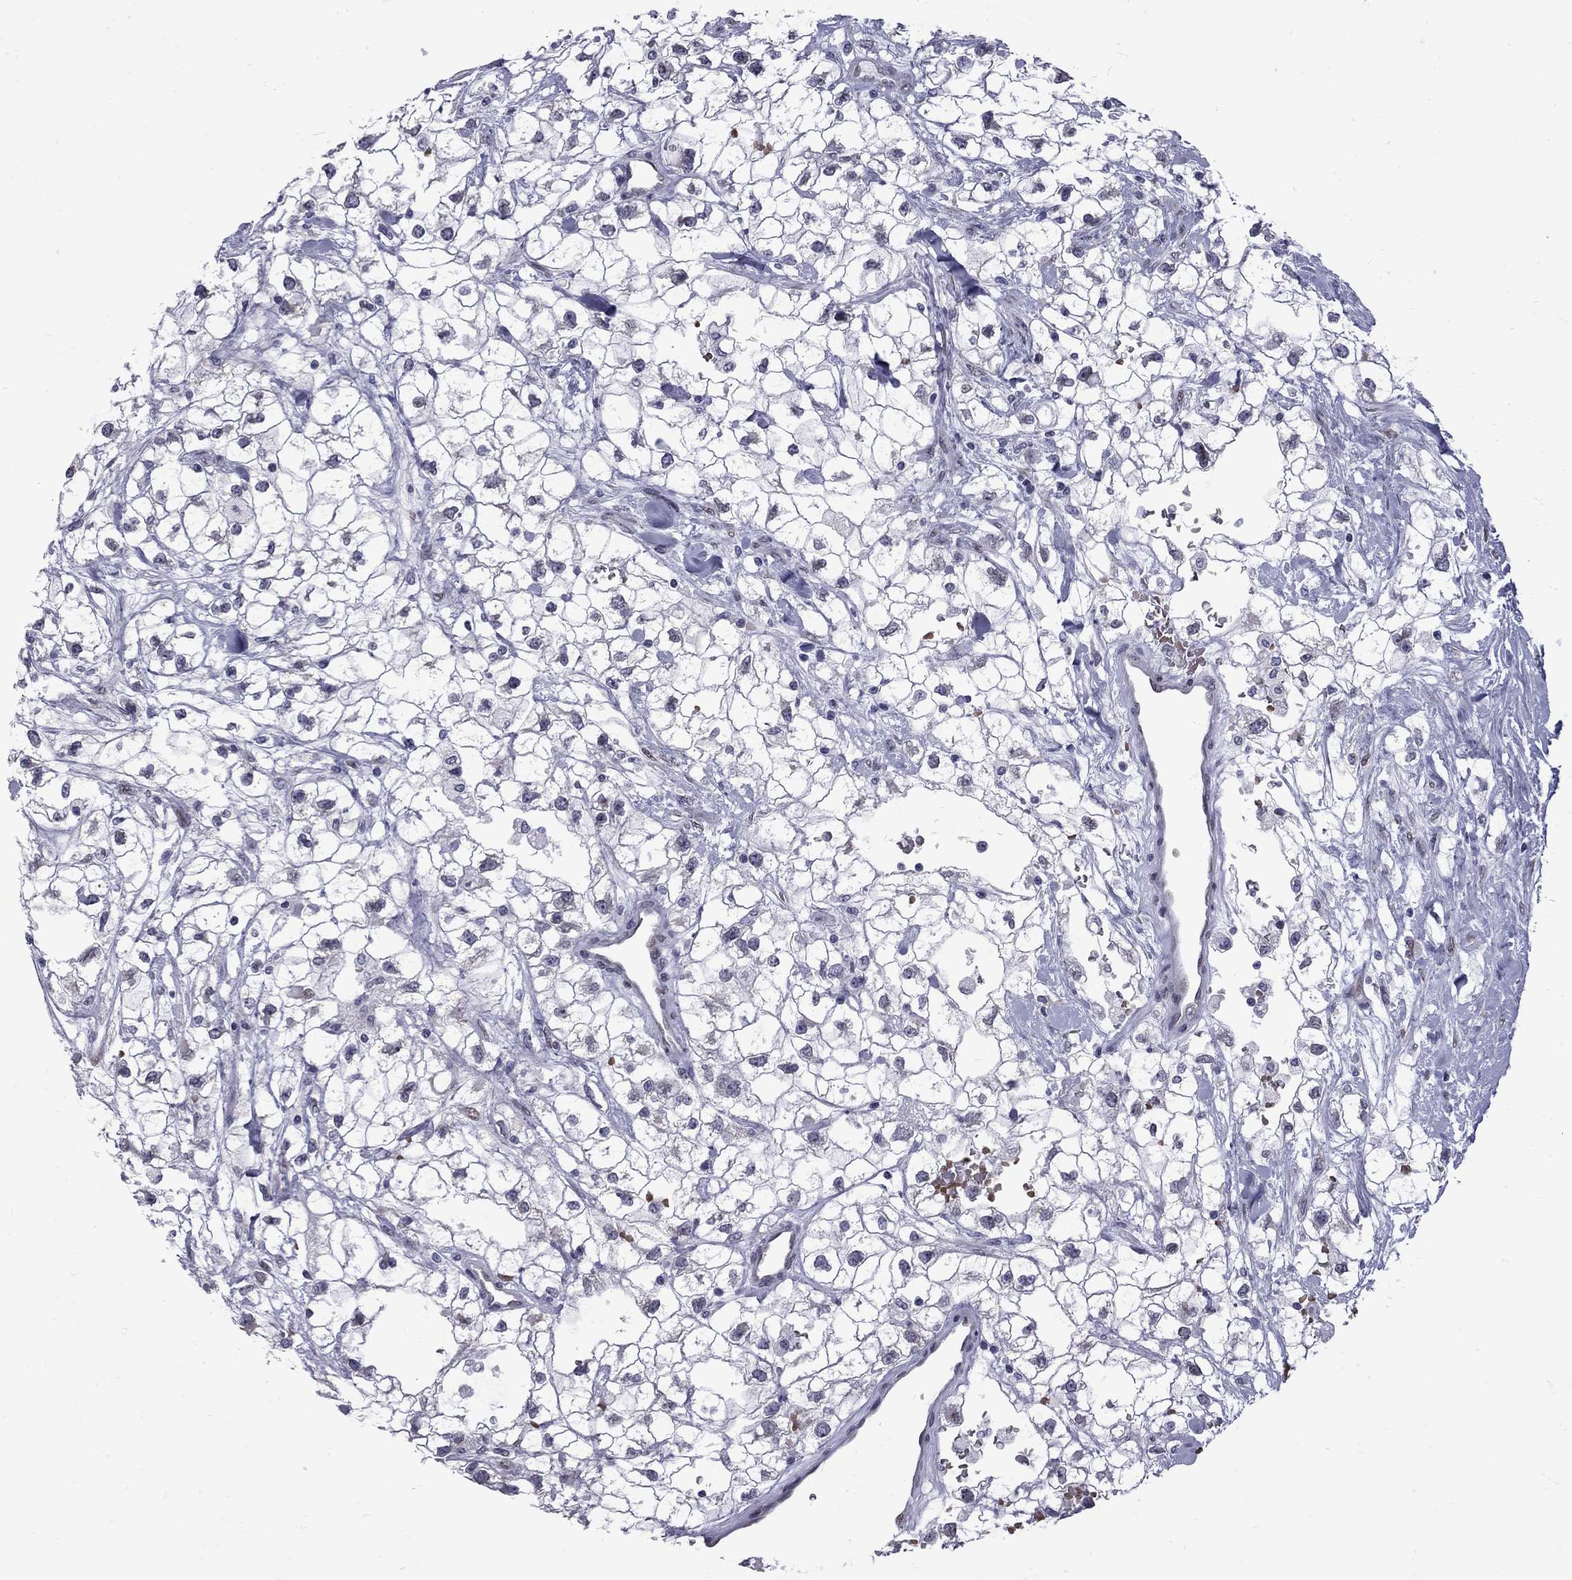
{"staining": {"intensity": "negative", "quantity": "none", "location": "none"}, "tissue": "renal cancer", "cell_type": "Tumor cells", "image_type": "cancer", "snomed": [{"axis": "morphology", "description": "Adenocarcinoma, NOS"}, {"axis": "topography", "description": "Kidney"}], "caption": "An IHC image of renal cancer is shown. There is no staining in tumor cells of renal cancer.", "gene": "CLTCL1", "patient": {"sex": "male", "age": 59}}